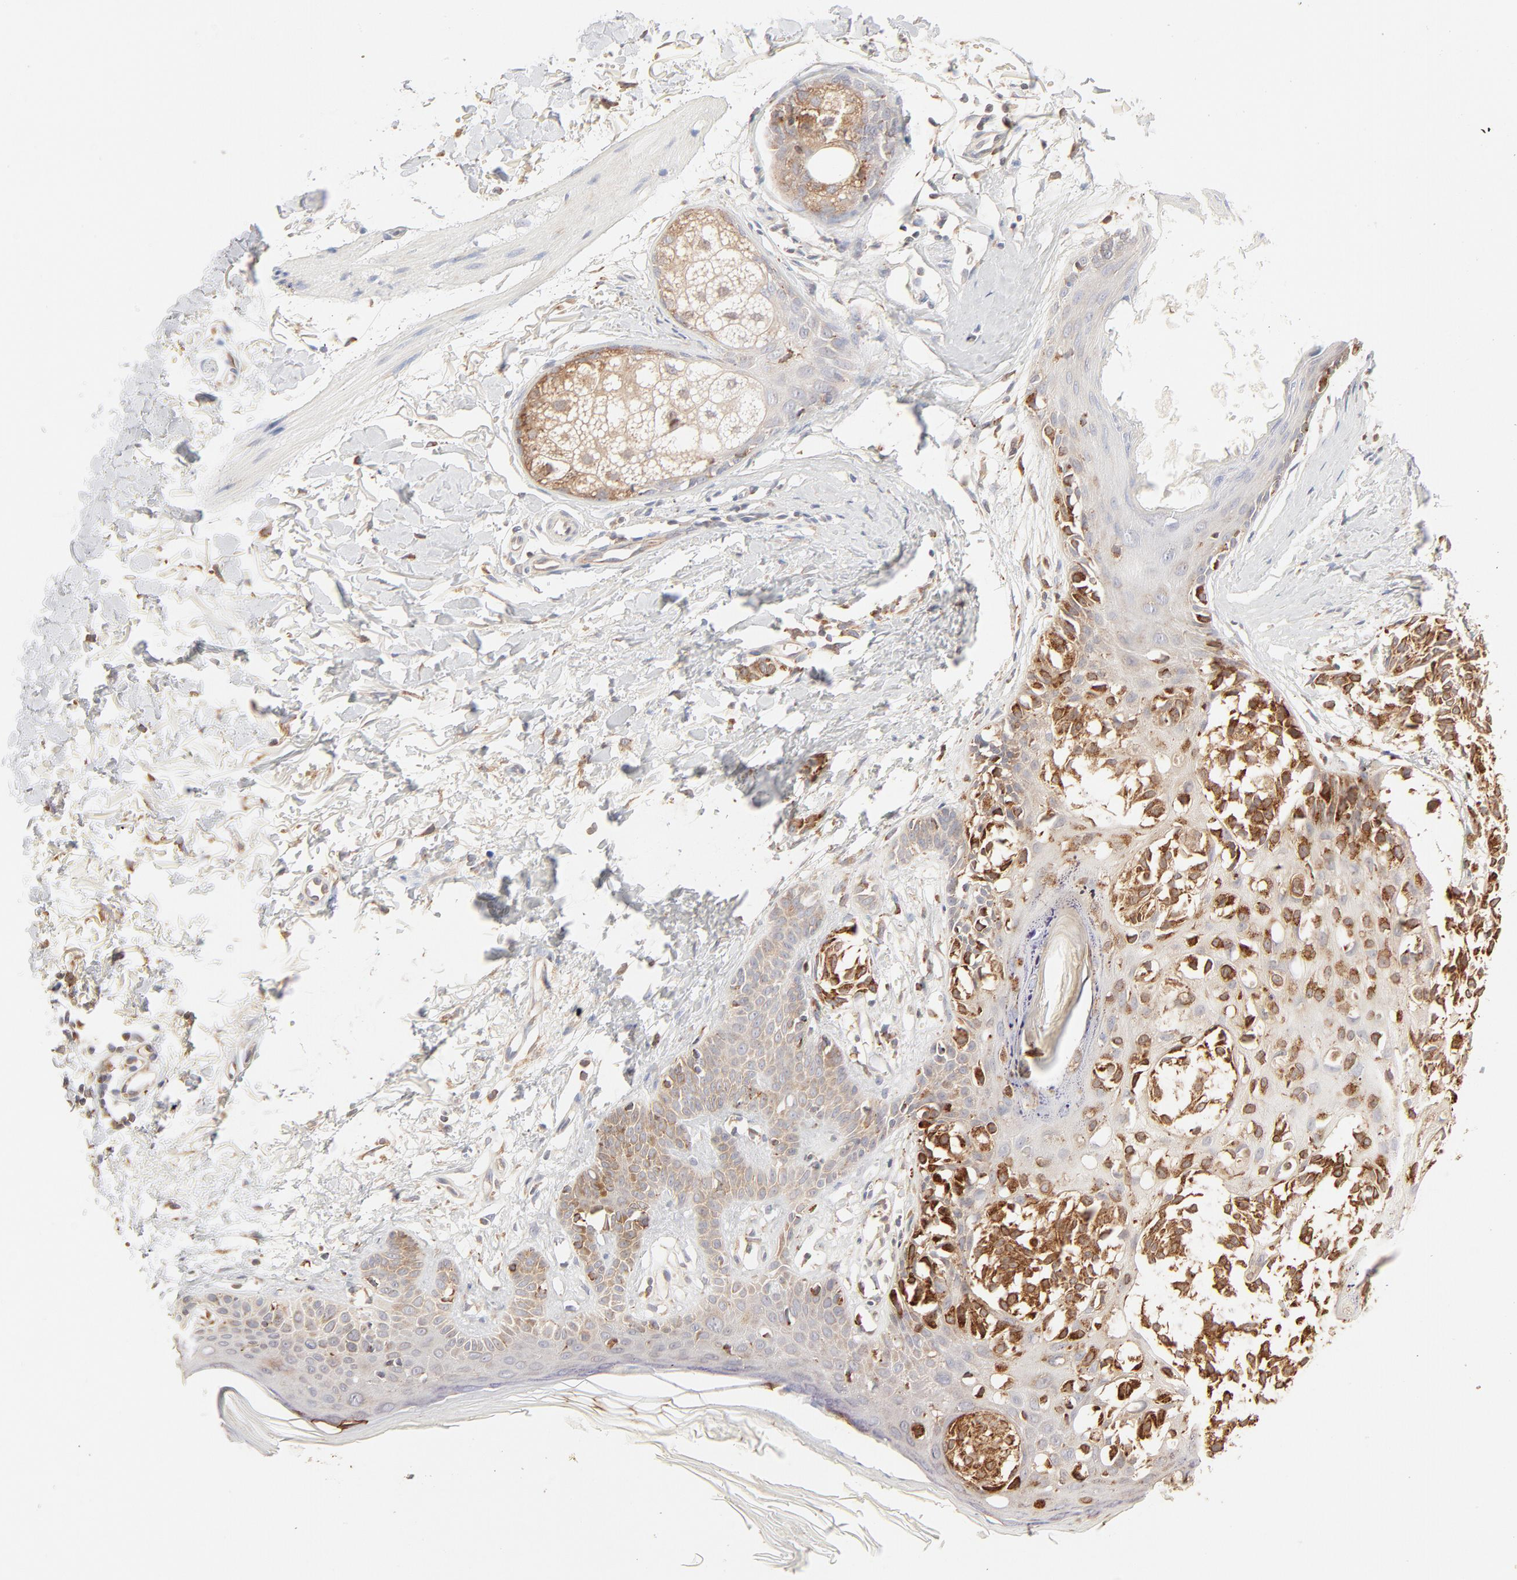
{"staining": {"intensity": "strong", "quantity": ">75%", "location": "cytoplasmic/membranous"}, "tissue": "melanoma", "cell_type": "Tumor cells", "image_type": "cancer", "snomed": [{"axis": "morphology", "description": "Malignant melanoma, NOS"}, {"axis": "topography", "description": "Skin"}], "caption": "This is a photomicrograph of IHC staining of malignant melanoma, which shows strong positivity in the cytoplasmic/membranous of tumor cells.", "gene": "PARP12", "patient": {"sex": "male", "age": 76}}